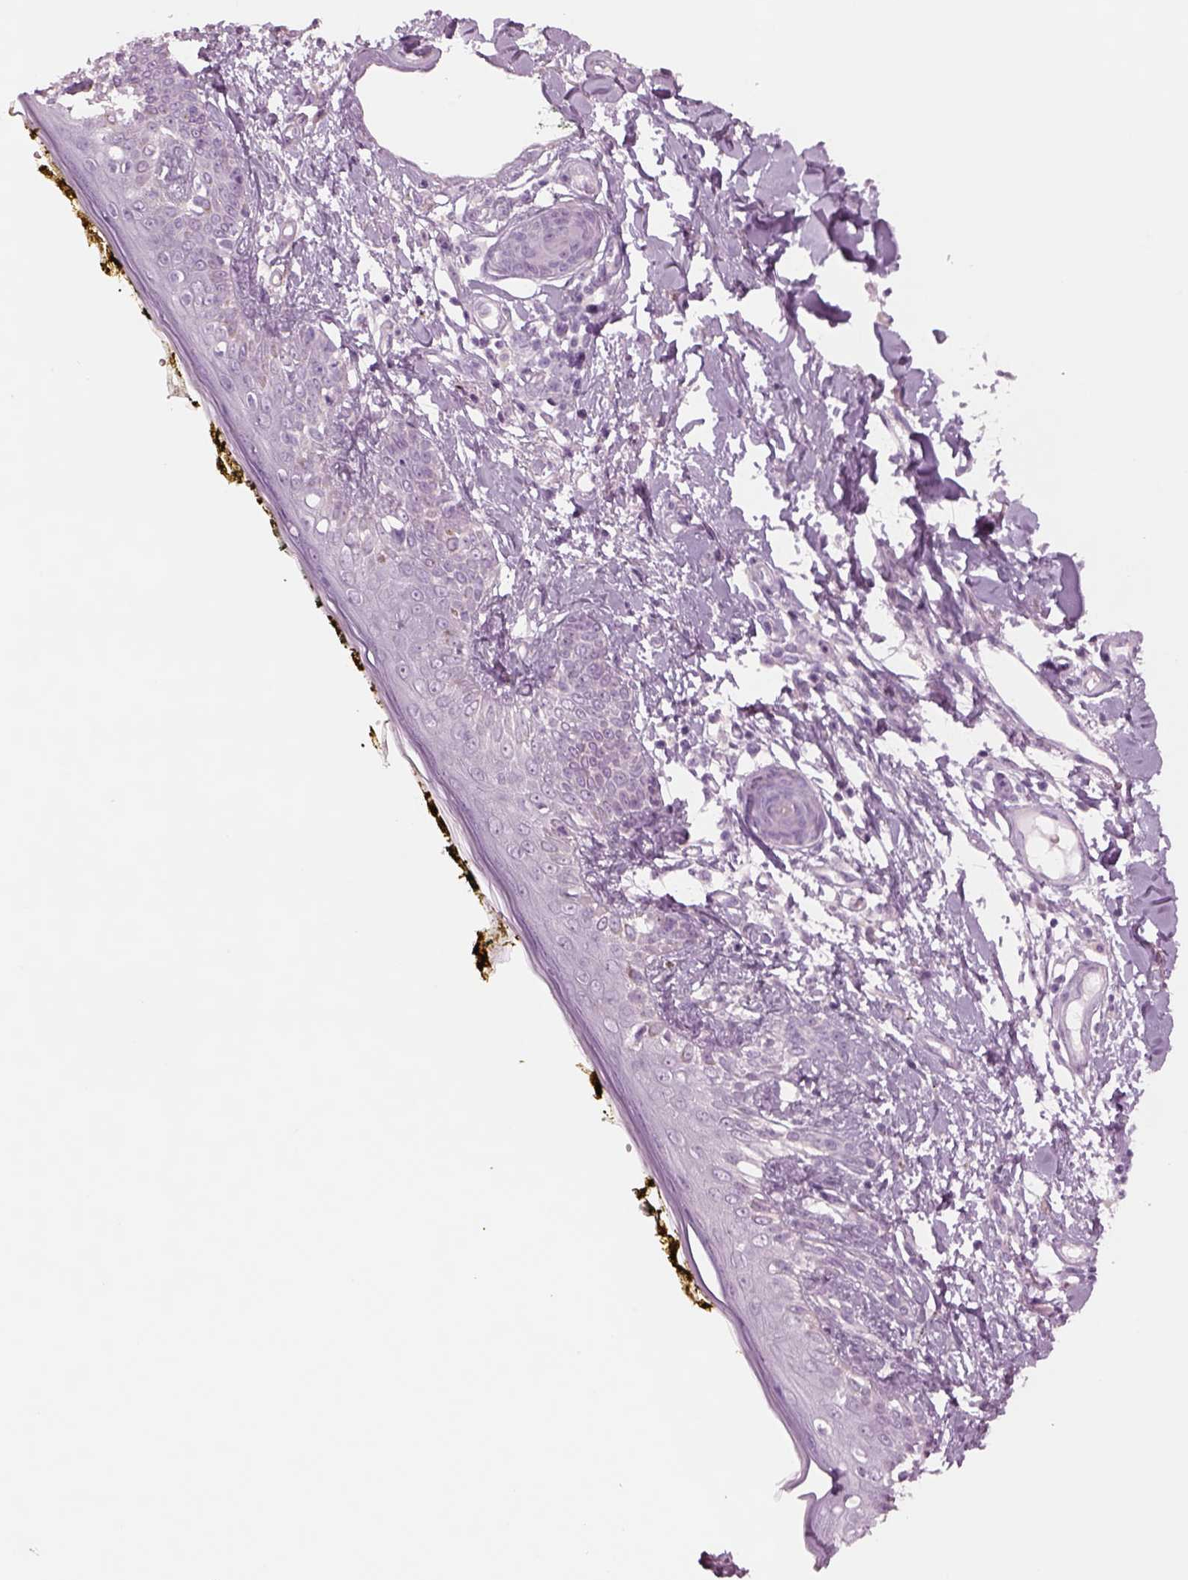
{"staining": {"intensity": "negative", "quantity": "none", "location": "none"}, "tissue": "skin", "cell_type": "Fibroblasts", "image_type": "normal", "snomed": [{"axis": "morphology", "description": "Normal tissue, NOS"}, {"axis": "topography", "description": "Skin"}], "caption": "Immunohistochemical staining of normal human skin shows no significant staining in fibroblasts. (IHC, brightfield microscopy, high magnification).", "gene": "RHO", "patient": {"sex": "male", "age": 76}}